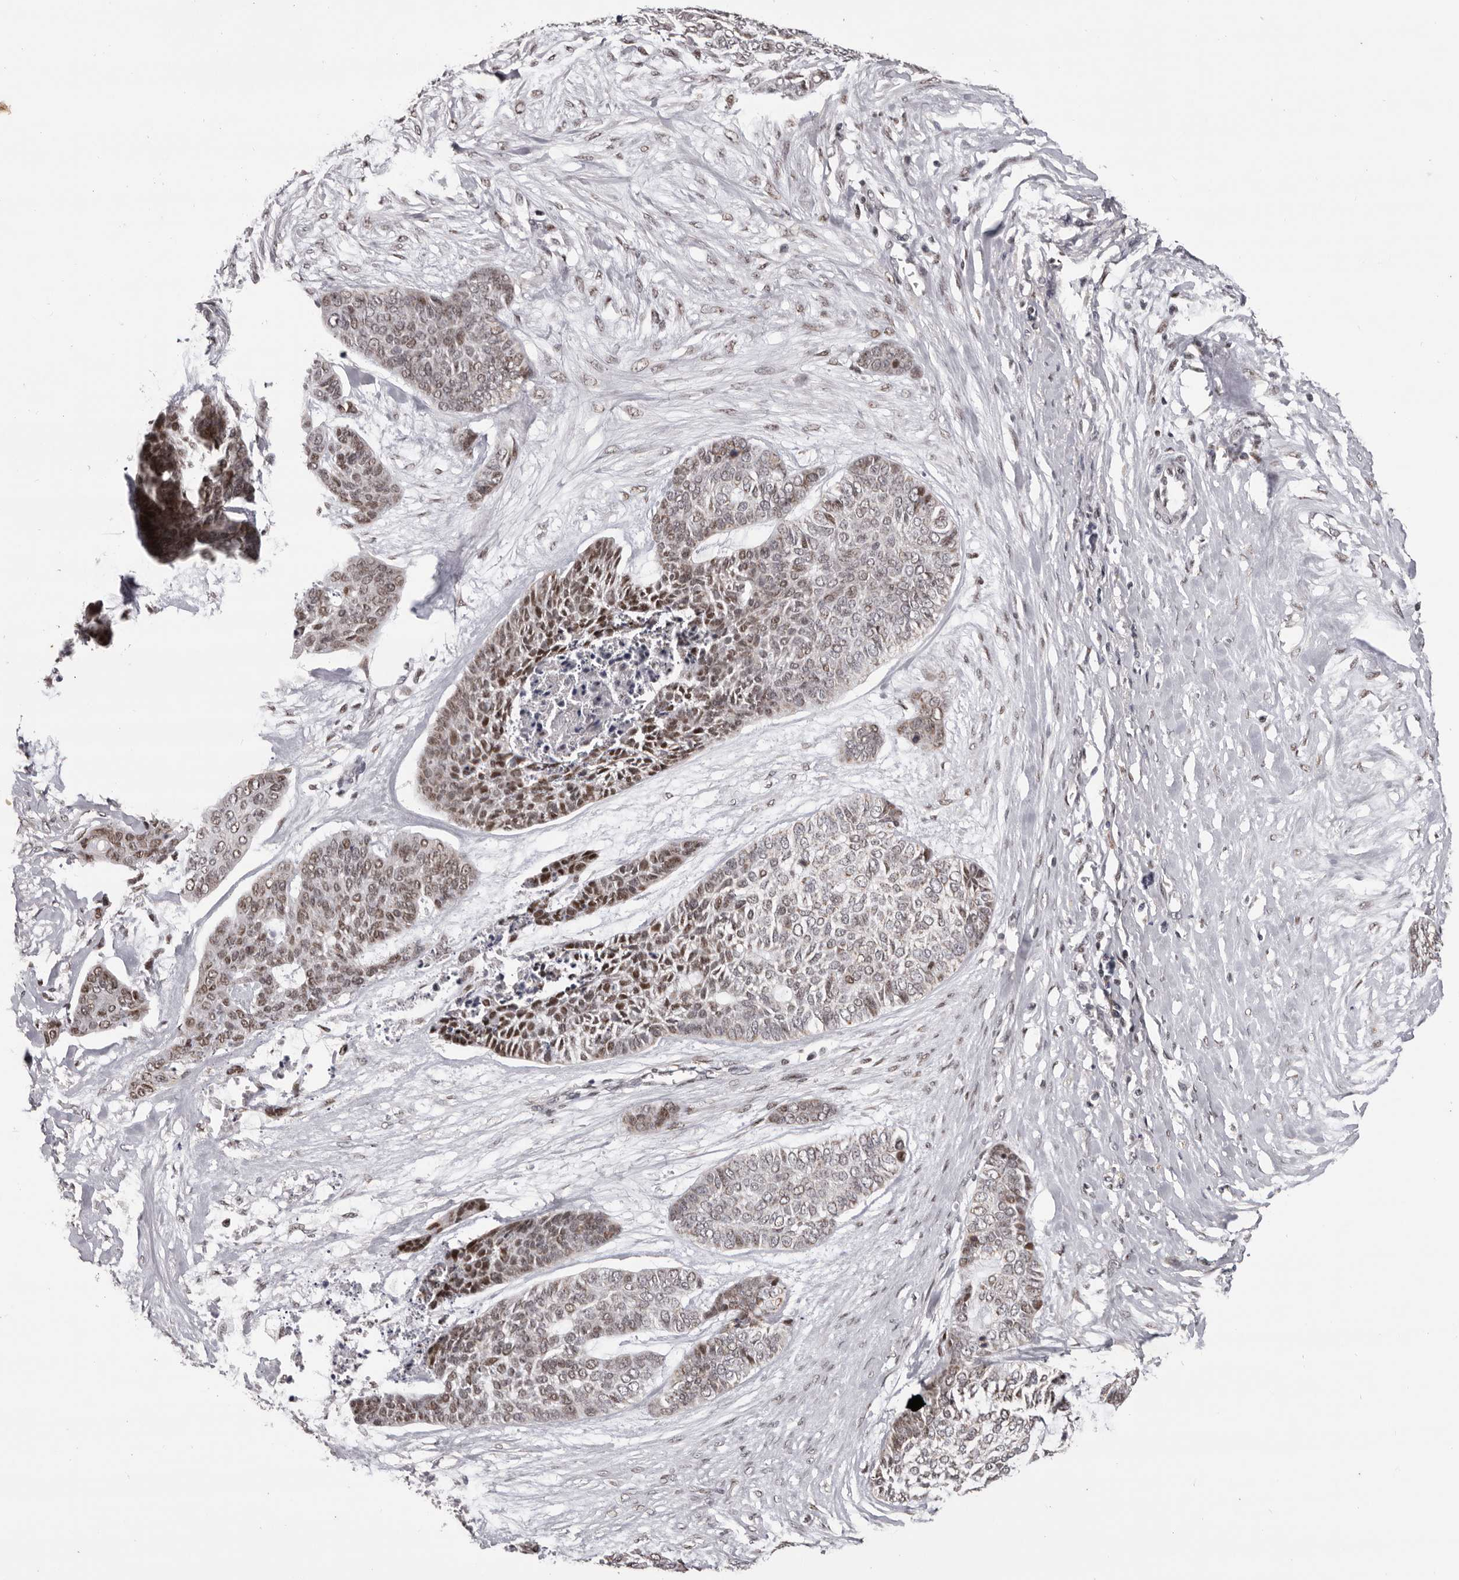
{"staining": {"intensity": "moderate", "quantity": ">75%", "location": "nuclear"}, "tissue": "skin cancer", "cell_type": "Tumor cells", "image_type": "cancer", "snomed": [{"axis": "morphology", "description": "Basal cell carcinoma"}, {"axis": "topography", "description": "Skin"}], "caption": "The micrograph shows a brown stain indicating the presence of a protein in the nuclear of tumor cells in skin cancer (basal cell carcinoma).", "gene": "C17orf99", "patient": {"sex": "female", "age": 64}}